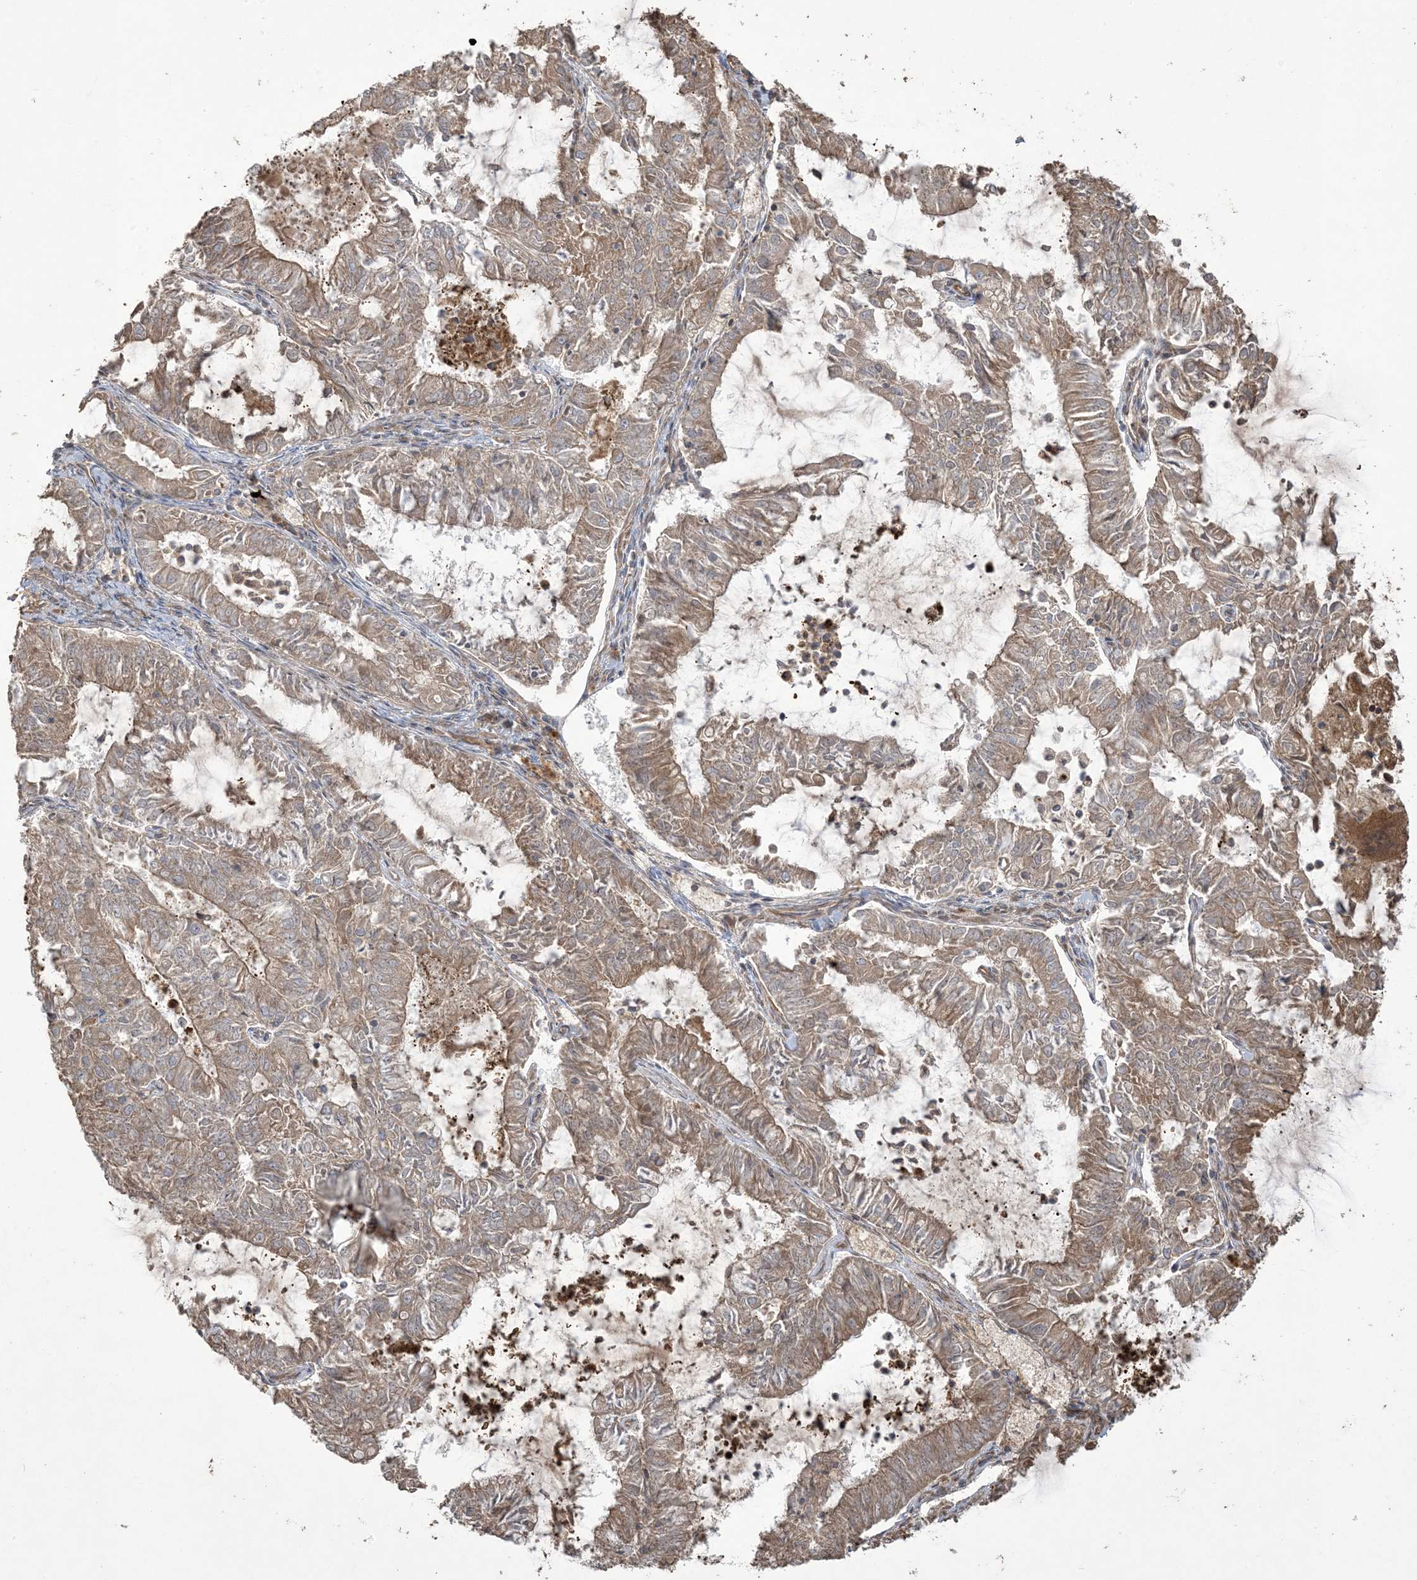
{"staining": {"intensity": "moderate", "quantity": ">75%", "location": "cytoplasmic/membranous"}, "tissue": "endometrial cancer", "cell_type": "Tumor cells", "image_type": "cancer", "snomed": [{"axis": "morphology", "description": "Adenocarcinoma, NOS"}, {"axis": "topography", "description": "Endometrium"}], "caption": "DAB (3,3'-diaminobenzidine) immunohistochemical staining of endometrial cancer (adenocarcinoma) demonstrates moderate cytoplasmic/membranous protein positivity in about >75% of tumor cells.", "gene": "KLHL18", "patient": {"sex": "female", "age": 57}}